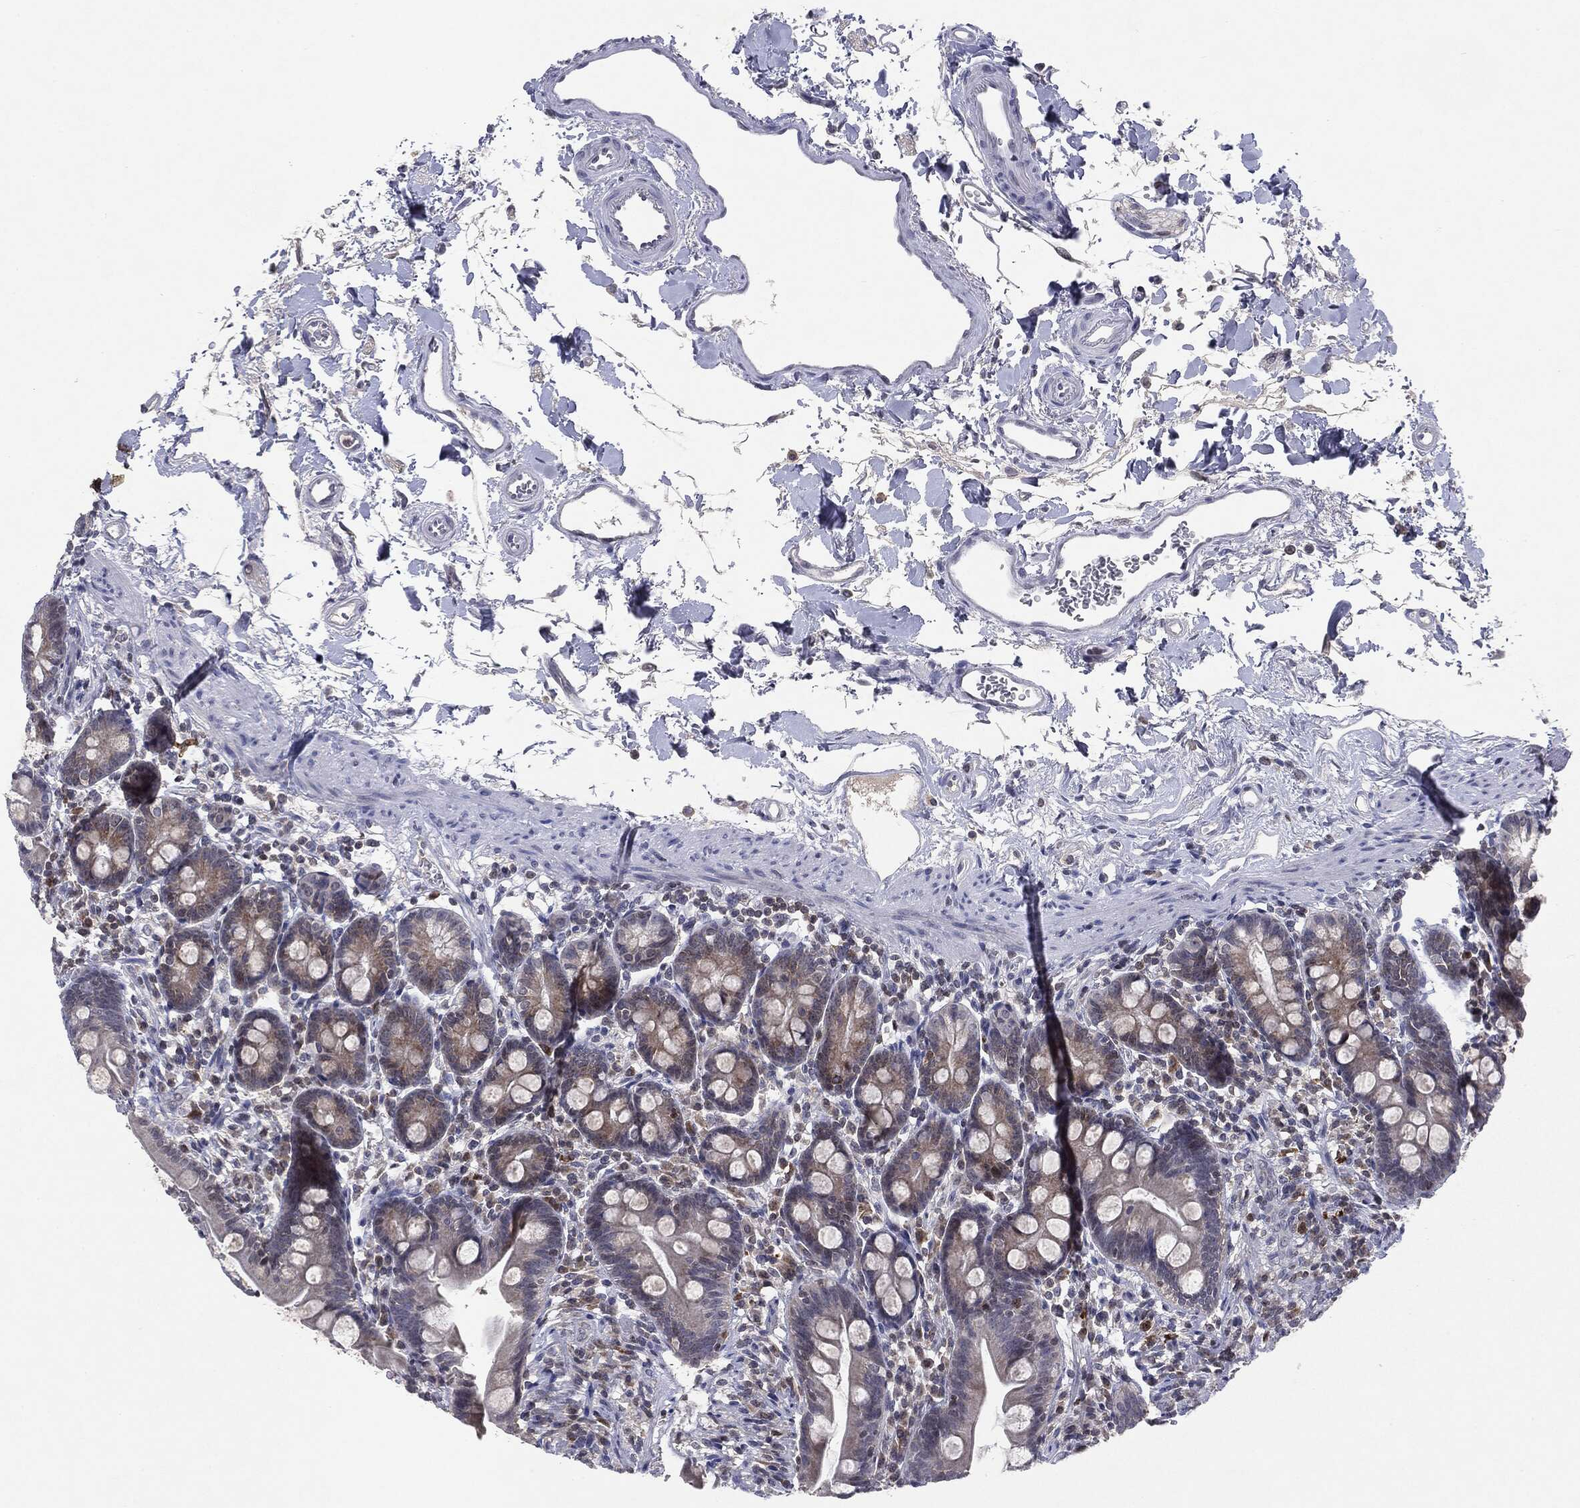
{"staining": {"intensity": "weak", "quantity": "<25%", "location": "cytoplasmic/membranous"}, "tissue": "small intestine", "cell_type": "Glandular cells", "image_type": "normal", "snomed": [{"axis": "morphology", "description": "Normal tissue, NOS"}, {"axis": "topography", "description": "Small intestine"}], "caption": "This is a micrograph of immunohistochemistry staining of normal small intestine, which shows no positivity in glandular cells.", "gene": "KIF2C", "patient": {"sex": "female", "age": 44}}